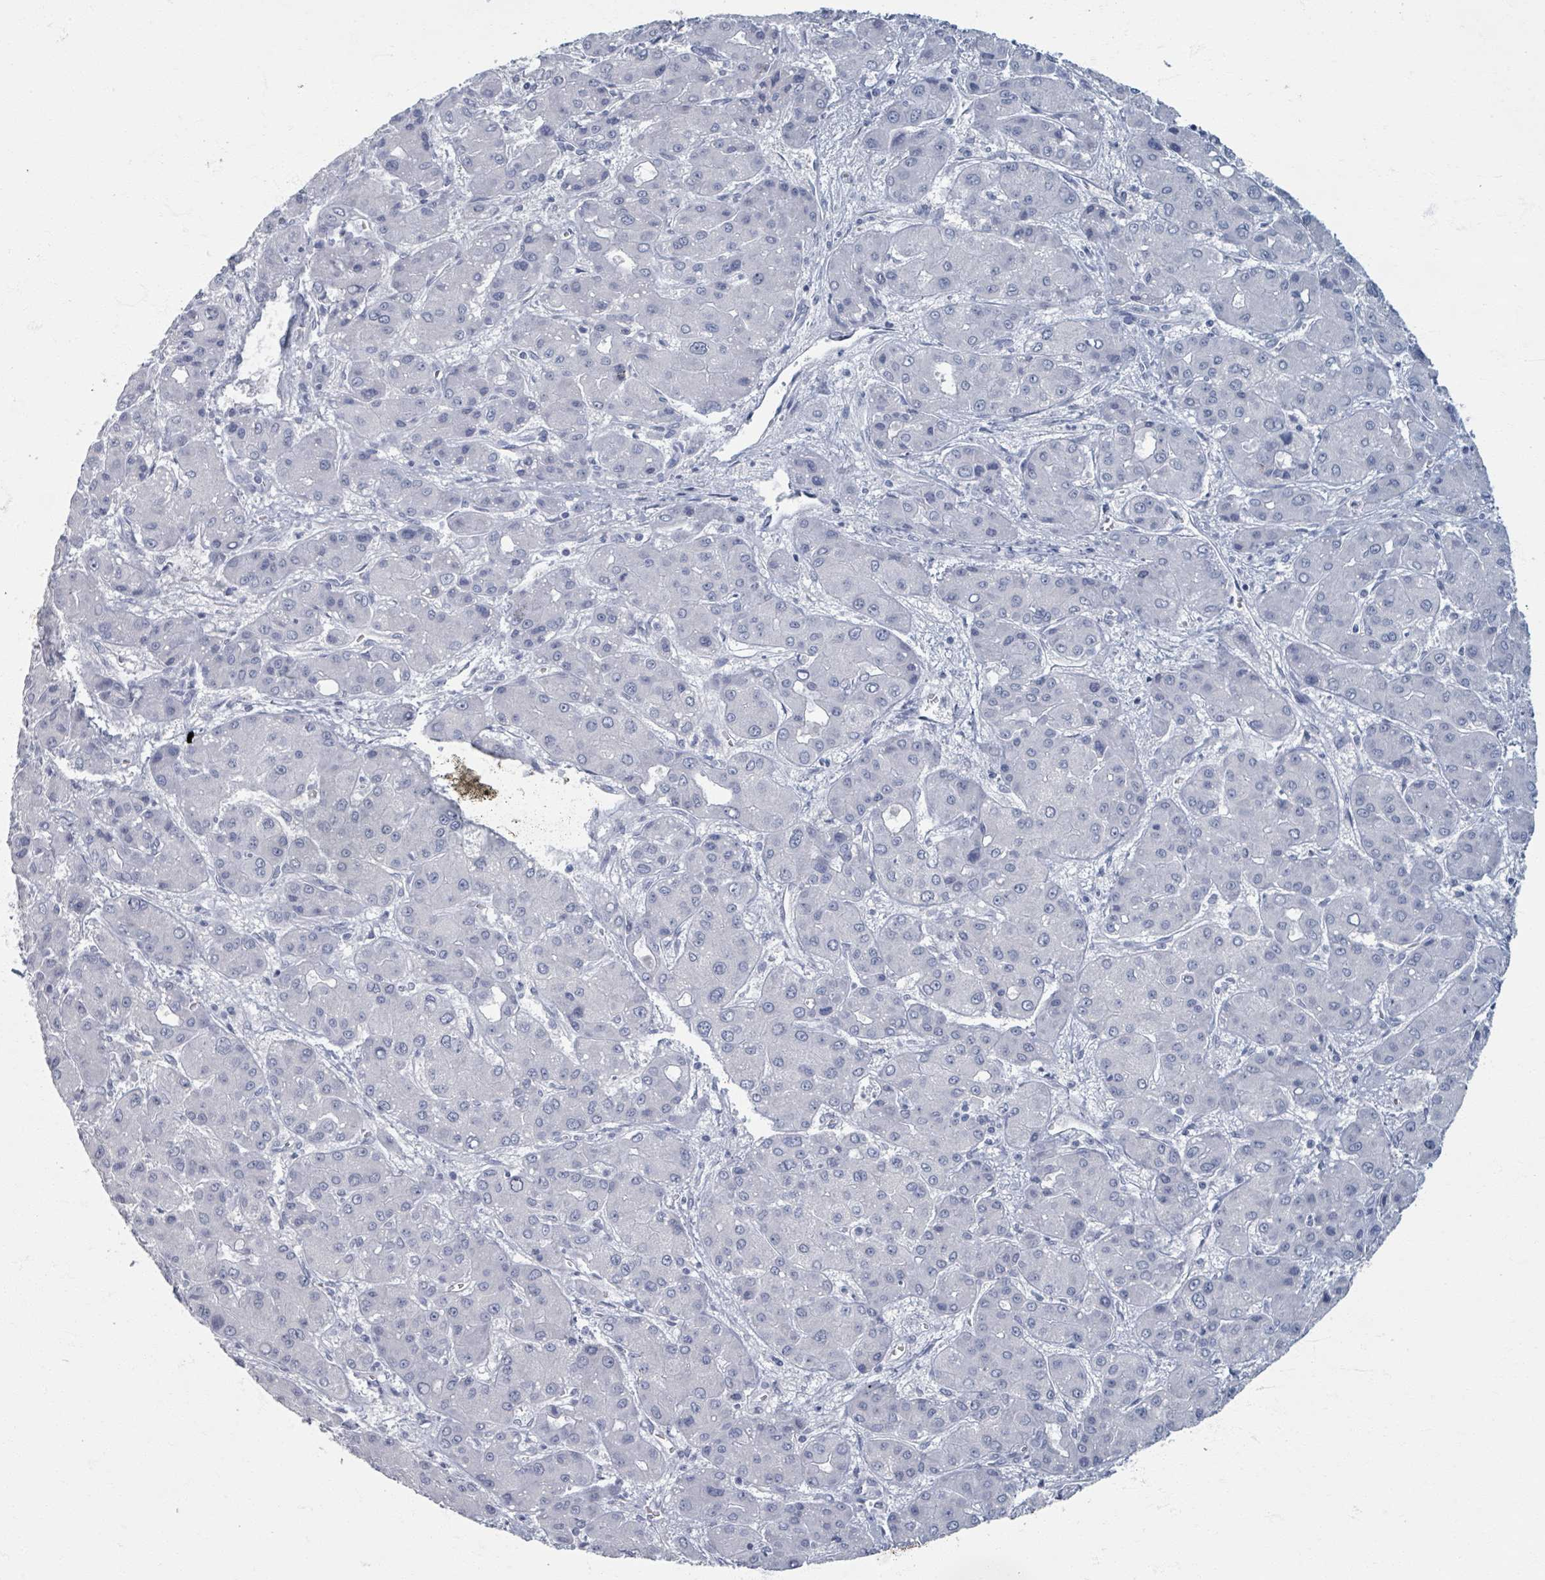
{"staining": {"intensity": "negative", "quantity": "none", "location": "none"}, "tissue": "liver cancer", "cell_type": "Tumor cells", "image_type": "cancer", "snomed": [{"axis": "morphology", "description": "Carcinoma, Hepatocellular, NOS"}, {"axis": "topography", "description": "Liver"}], "caption": "IHC micrograph of human liver cancer stained for a protein (brown), which shows no staining in tumor cells. (DAB (3,3'-diaminobenzidine) immunohistochemistry (IHC) visualized using brightfield microscopy, high magnification).", "gene": "TAS2R1", "patient": {"sex": "male", "age": 55}}